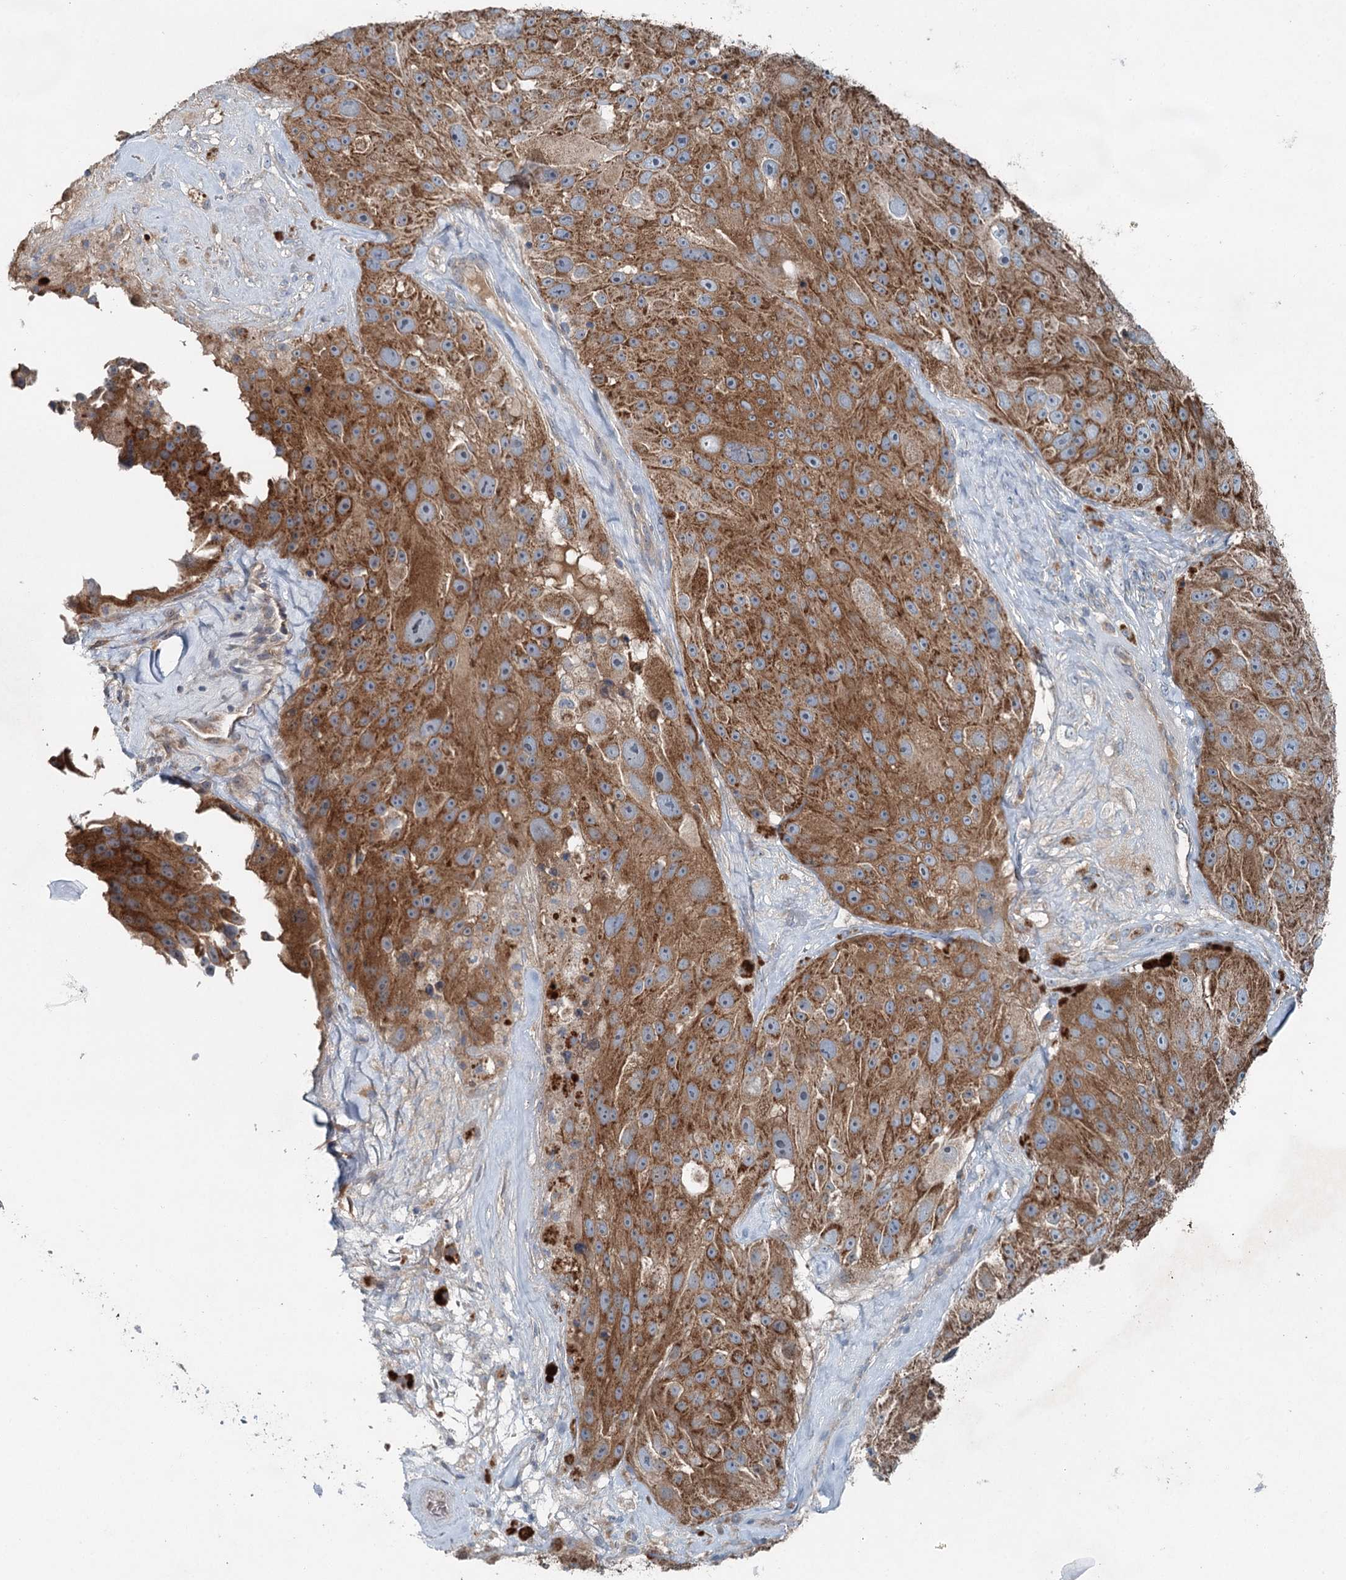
{"staining": {"intensity": "moderate", "quantity": ">75%", "location": "cytoplasmic/membranous"}, "tissue": "melanoma", "cell_type": "Tumor cells", "image_type": "cancer", "snomed": [{"axis": "morphology", "description": "Malignant melanoma, Metastatic site"}, {"axis": "topography", "description": "Lymph node"}], "caption": "Melanoma was stained to show a protein in brown. There is medium levels of moderate cytoplasmic/membranous staining in about >75% of tumor cells. (Brightfield microscopy of DAB IHC at high magnification).", "gene": "CHCHD5", "patient": {"sex": "male", "age": 62}}